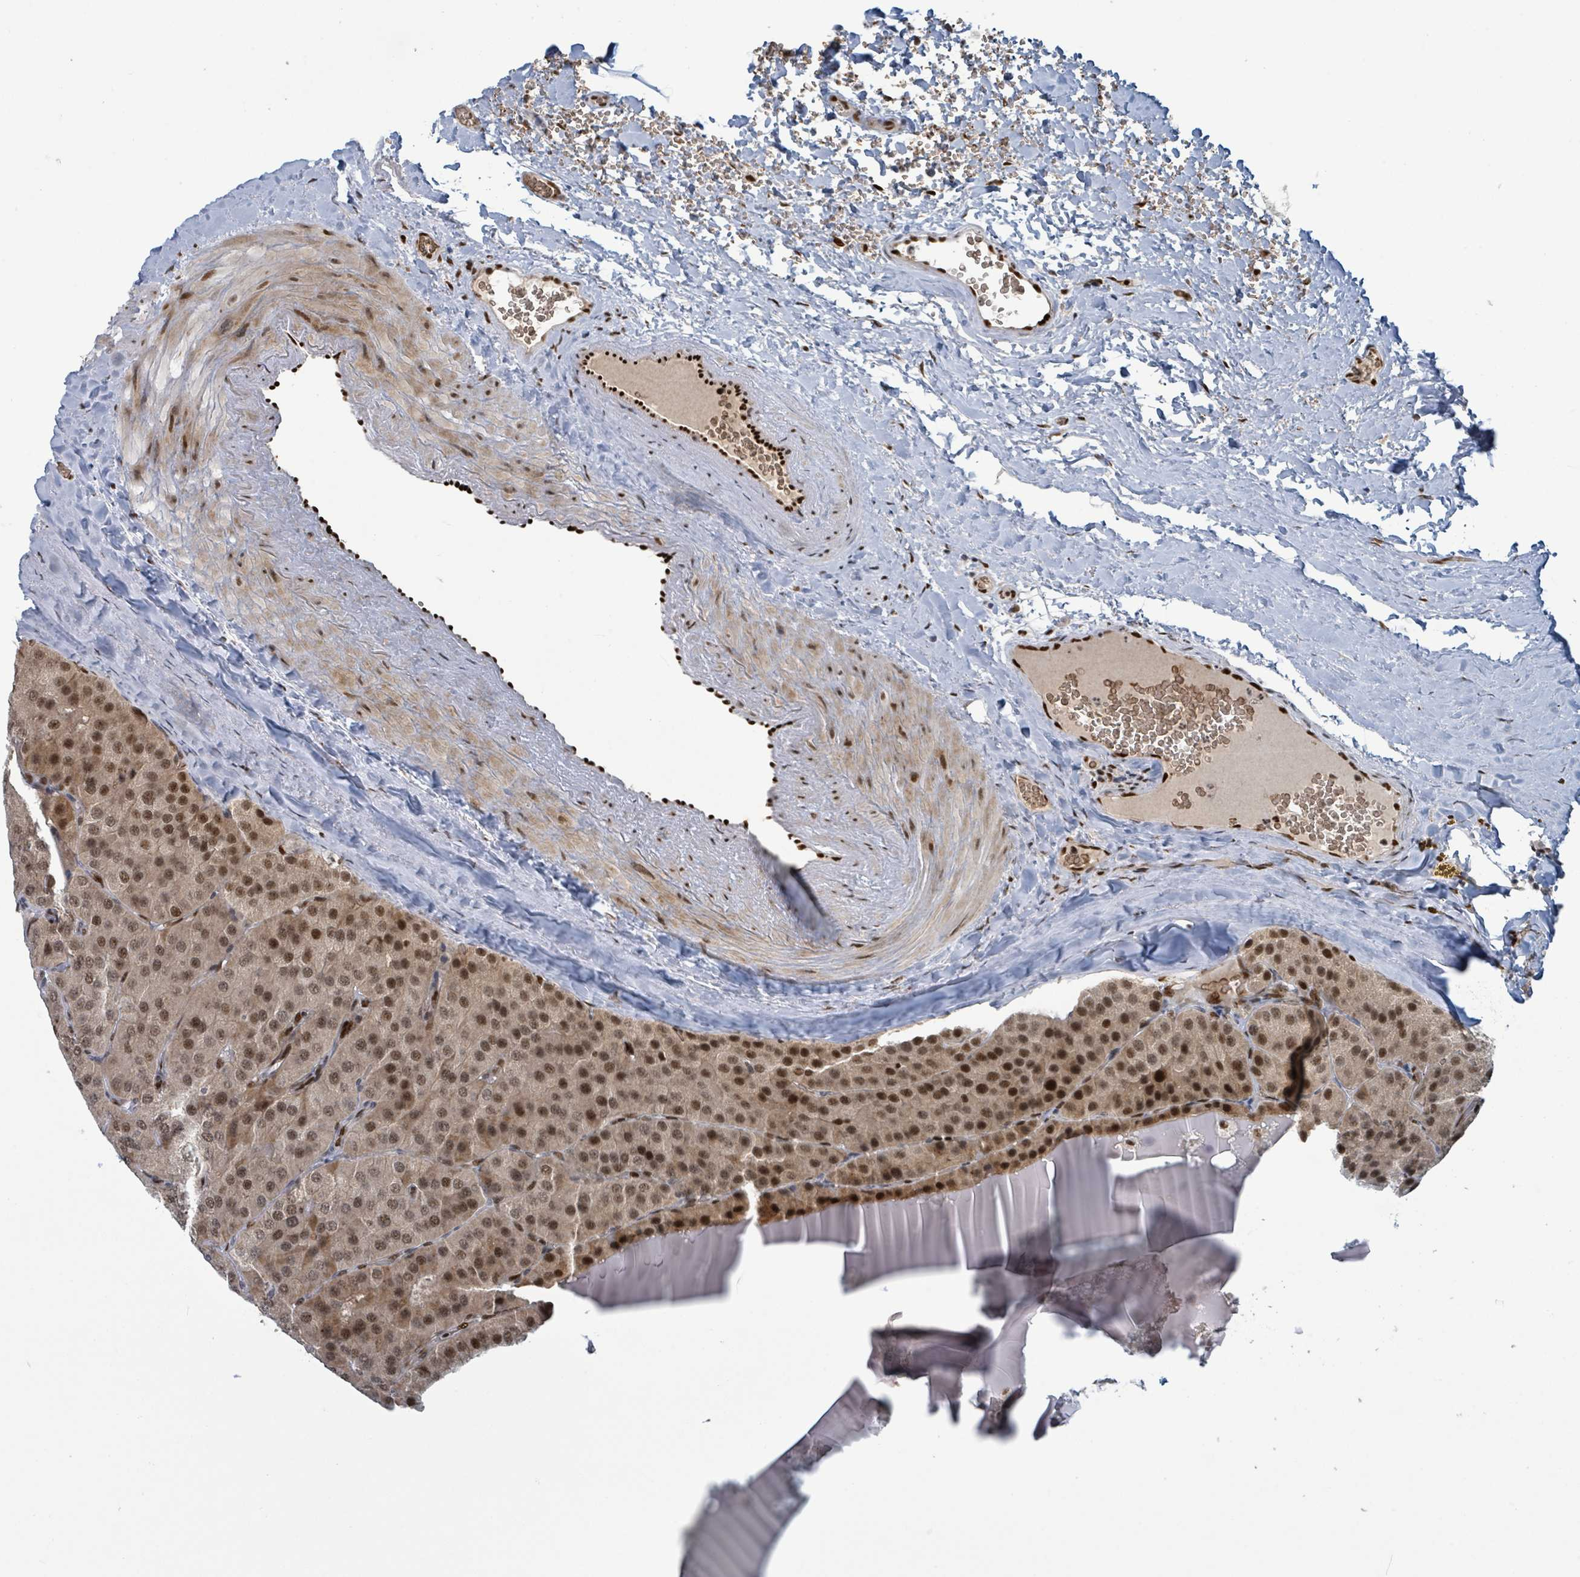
{"staining": {"intensity": "strong", "quantity": ">75%", "location": "nuclear"}, "tissue": "parathyroid gland", "cell_type": "Glandular cells", "image_type": "normal", "snomed": [{"axis": "morphology", "description": "Normal tissue, NOS"}, {"axis": "morphology", "description": "Adenoma, NOS"}, {"axis": "topography", "description": "Parathyroid gland"}], "caption": "Immunohistochemical staining of benign human parathyroid gland displays >75% levels of strong nuclear protein staining in about >75% of glandular cells.", "gene": "KLF3", "patient": {"sex": "female", "age": 86}}